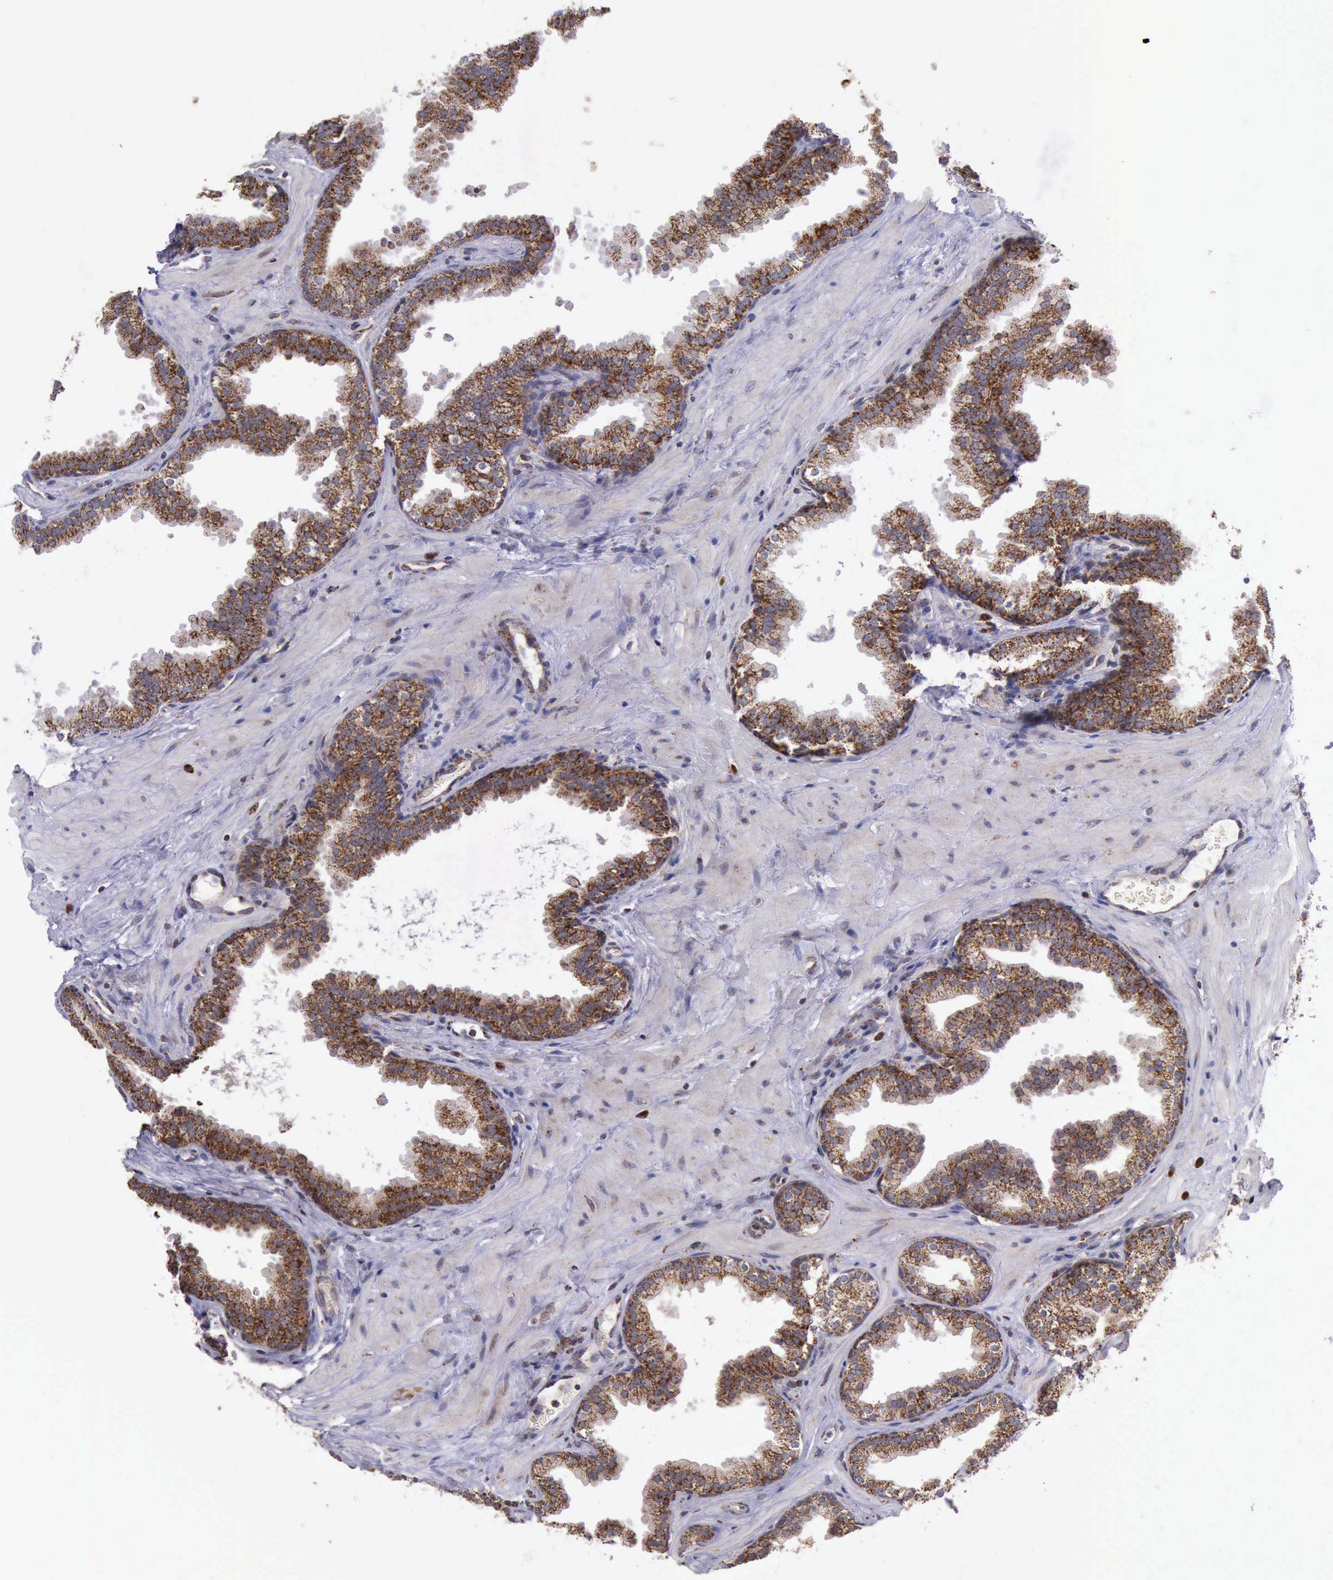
{"staining": {"intensity": "strong", "quantity": ">75%", "location": "cytoplasmic/membranous"}, "tissue": "prostate", "cell_type": "Glandular cells", "image_type": "normal", "snomed": [{"axis": "morphology", "description": "Normal tissue, NOS"}, {"axis": "topography", "description": "Prostate"}], "caption": "Immunohistochemistry (IHC) staining of benign prostate, which exhibits high levels of strong cytoplasmic/membranous staining in about >75% of glandular cells indicating strong cytoplasmic/membranous protein positivity. The staining was performed using DAB (brown) for protein detection and nuclei were counterstained in hematoxylin (blue).", "gene": "TXN2", "patient": {"sex": "male", "age": 51}}